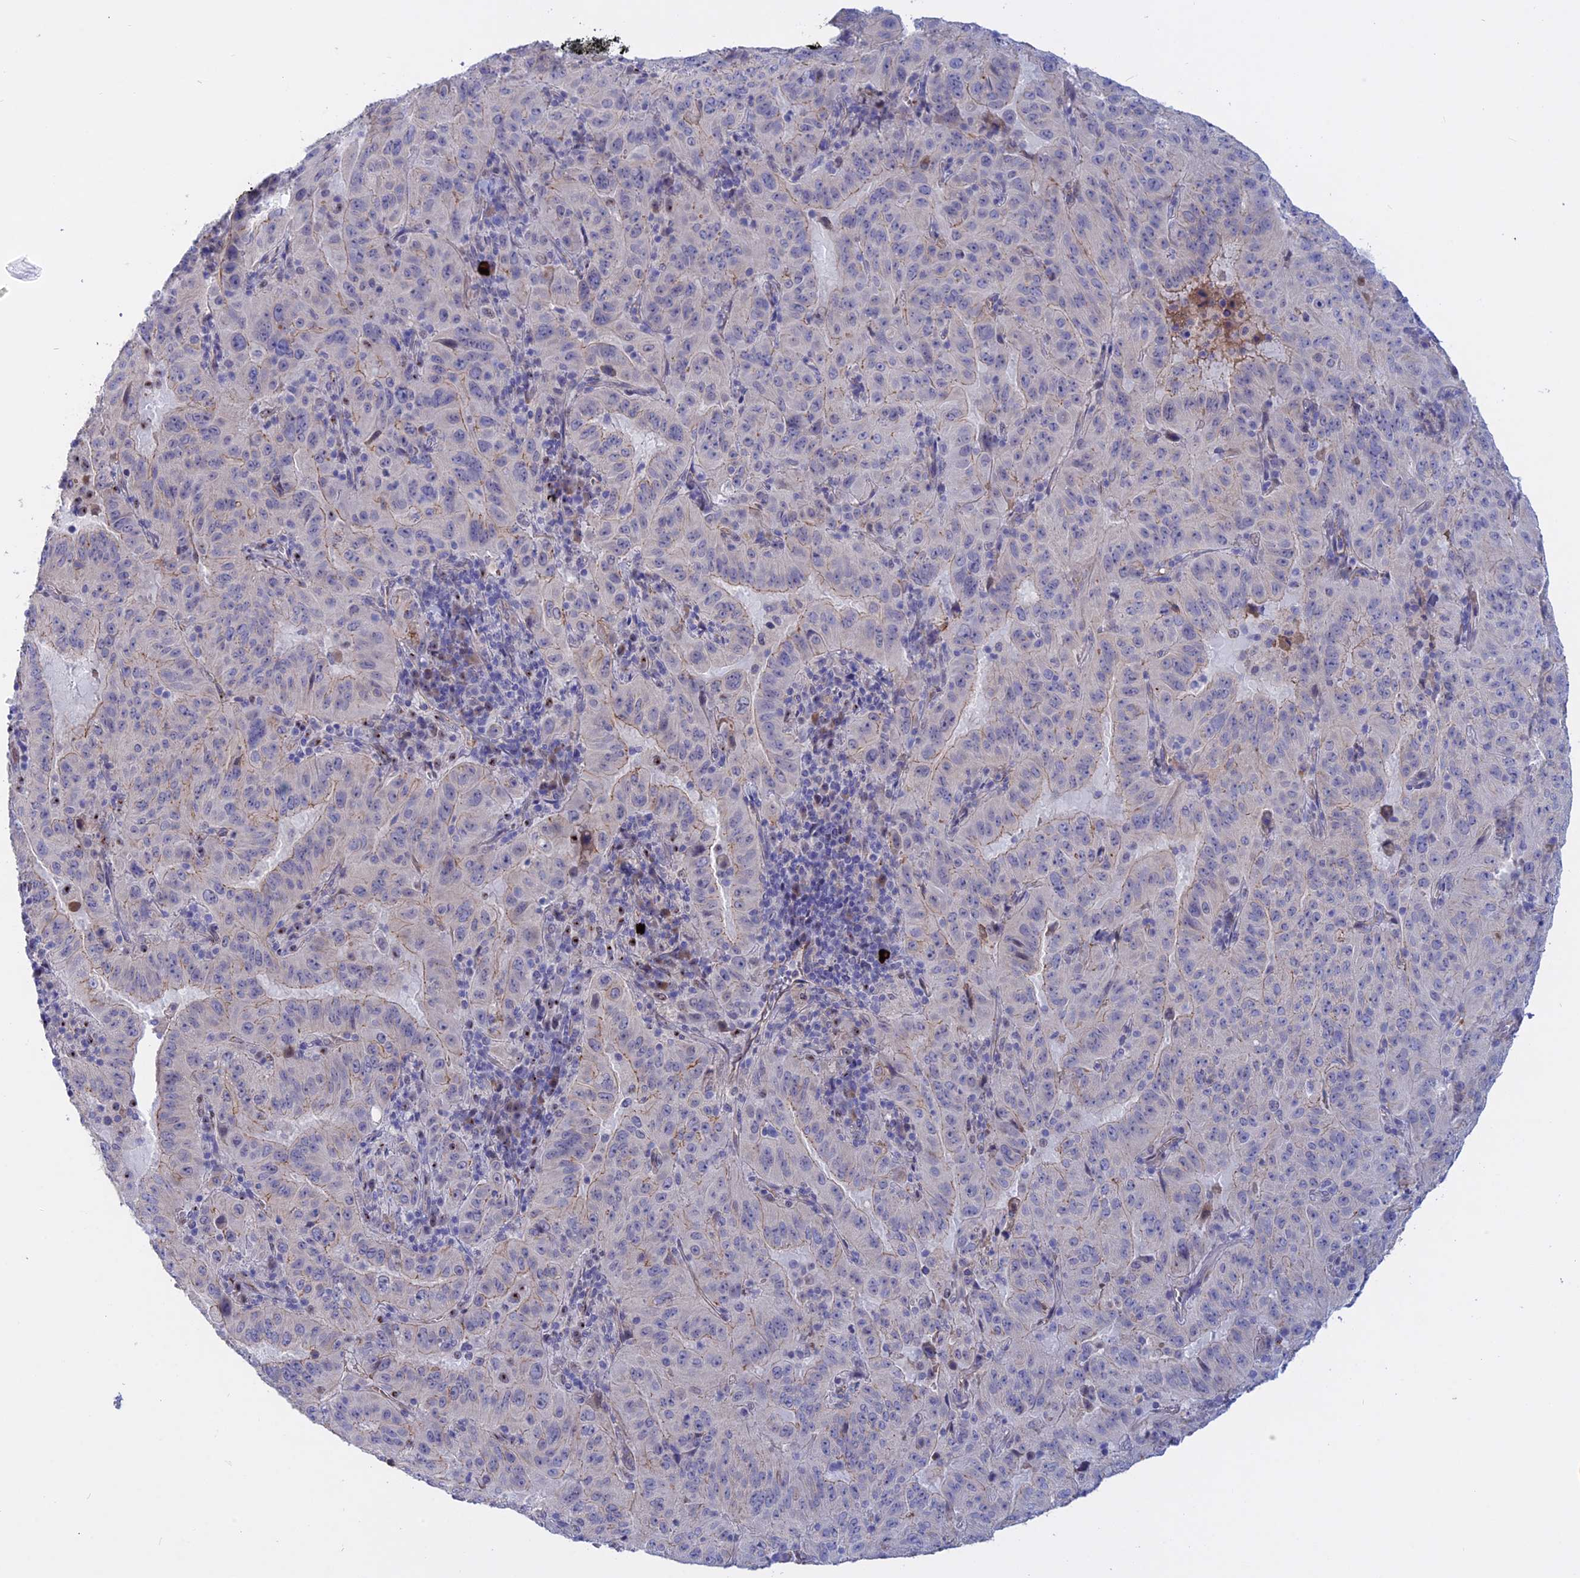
{"staining": {"intensity": "negative", "quantity": "none", "location": "none"}, "tissue": "pancreatic cancer", "cell_type": "Tumor cells", "image_type": "cancer", "snomed": [{"axis": "morphology", "description": "Adenocarcinoma, NOS"}, {"axis": "topography", "description": "Pancreas"}], "caption": "The image shows no significant staining in tumor cells of pancreatic cancer (adenocarcinoma).", "gene": "GK5", "patient": {"sex": "male", "age": 63}}